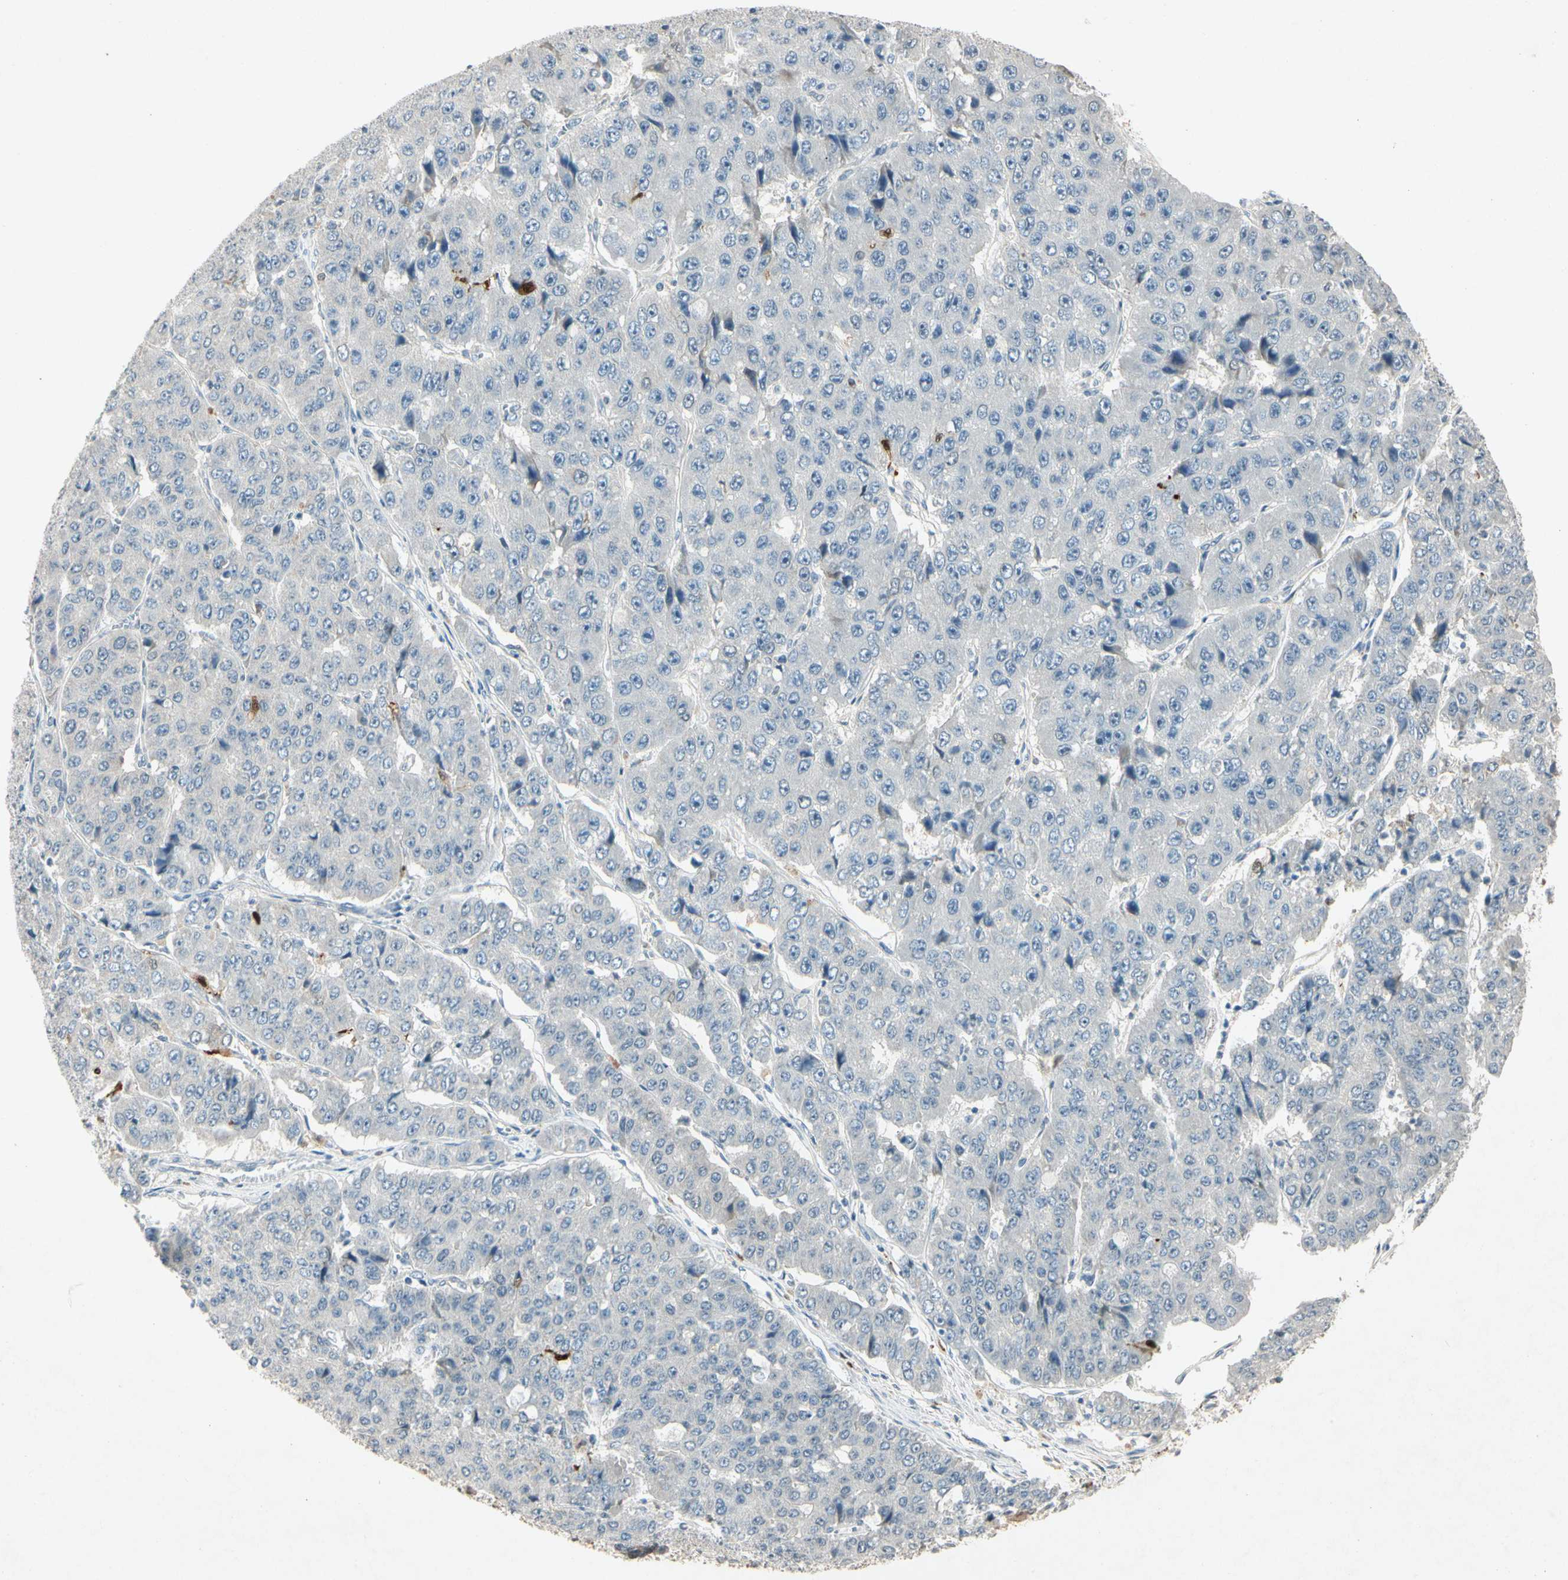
{"staining": {"intensity": "strong", "quantity": "<25%", "location": "nuclear"}, "tissue": "pancreatic cancer", "cell_type": "Tumor cells", "image_type": "cancer", "snomed": [{"axis": "morphology", "description": "Adenocarcinoma, NOS"}, {"axis": "topography", "description": "Pancreas"}], "caption": "This is an image of immunohistochemistry (IHC) staining of pancreatic cancer, which shows strong expression in the nuclear of tumor cells.", "gene": "HSPA1B", "patient": {"sex": "male", "age": 50}}